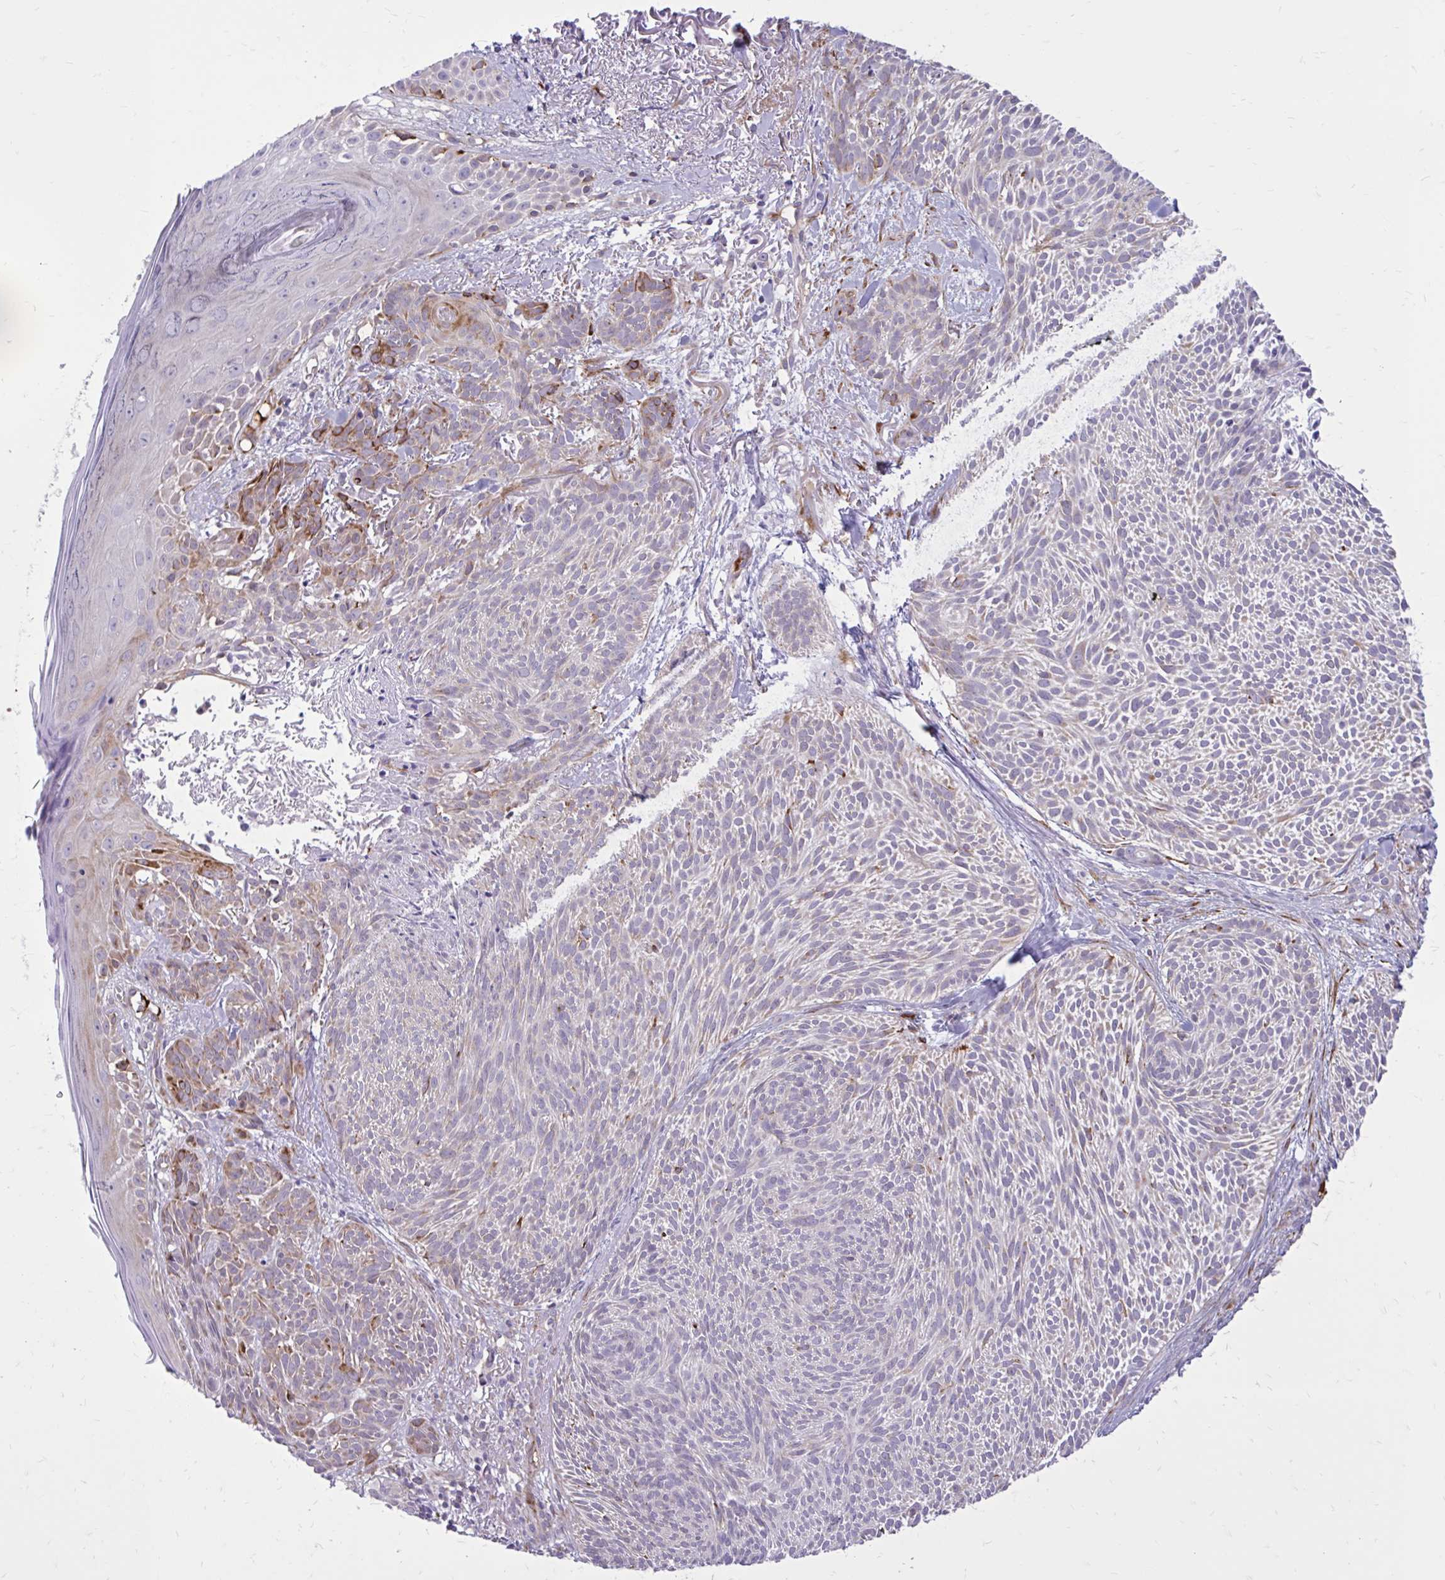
{"staining": {"intensity": "moderate", "quantity": "<25%", "location": "cytoplasmic/membranous"}, "tissue": "skin cancer", "cell_type": "Tumor cells", "image_type": "cancer", "snomed": [{"axis": "morphology", "description": "Basal cell carcinoma"}, {"axis": "topography", "description": "Skin"}], "caption": "The micrograph exhibits staining of basal cell carcinoma (skin), revealing moderate cytoplasmic/membranous protein staining (brown color) within tumor cells. The protein is stained brown, and the nuclei are stained in blue (DAB IHC with brightfield microscopy, high magnification).", "gene": "BEND5", "patient": {"sex": "female", "age": 78}}